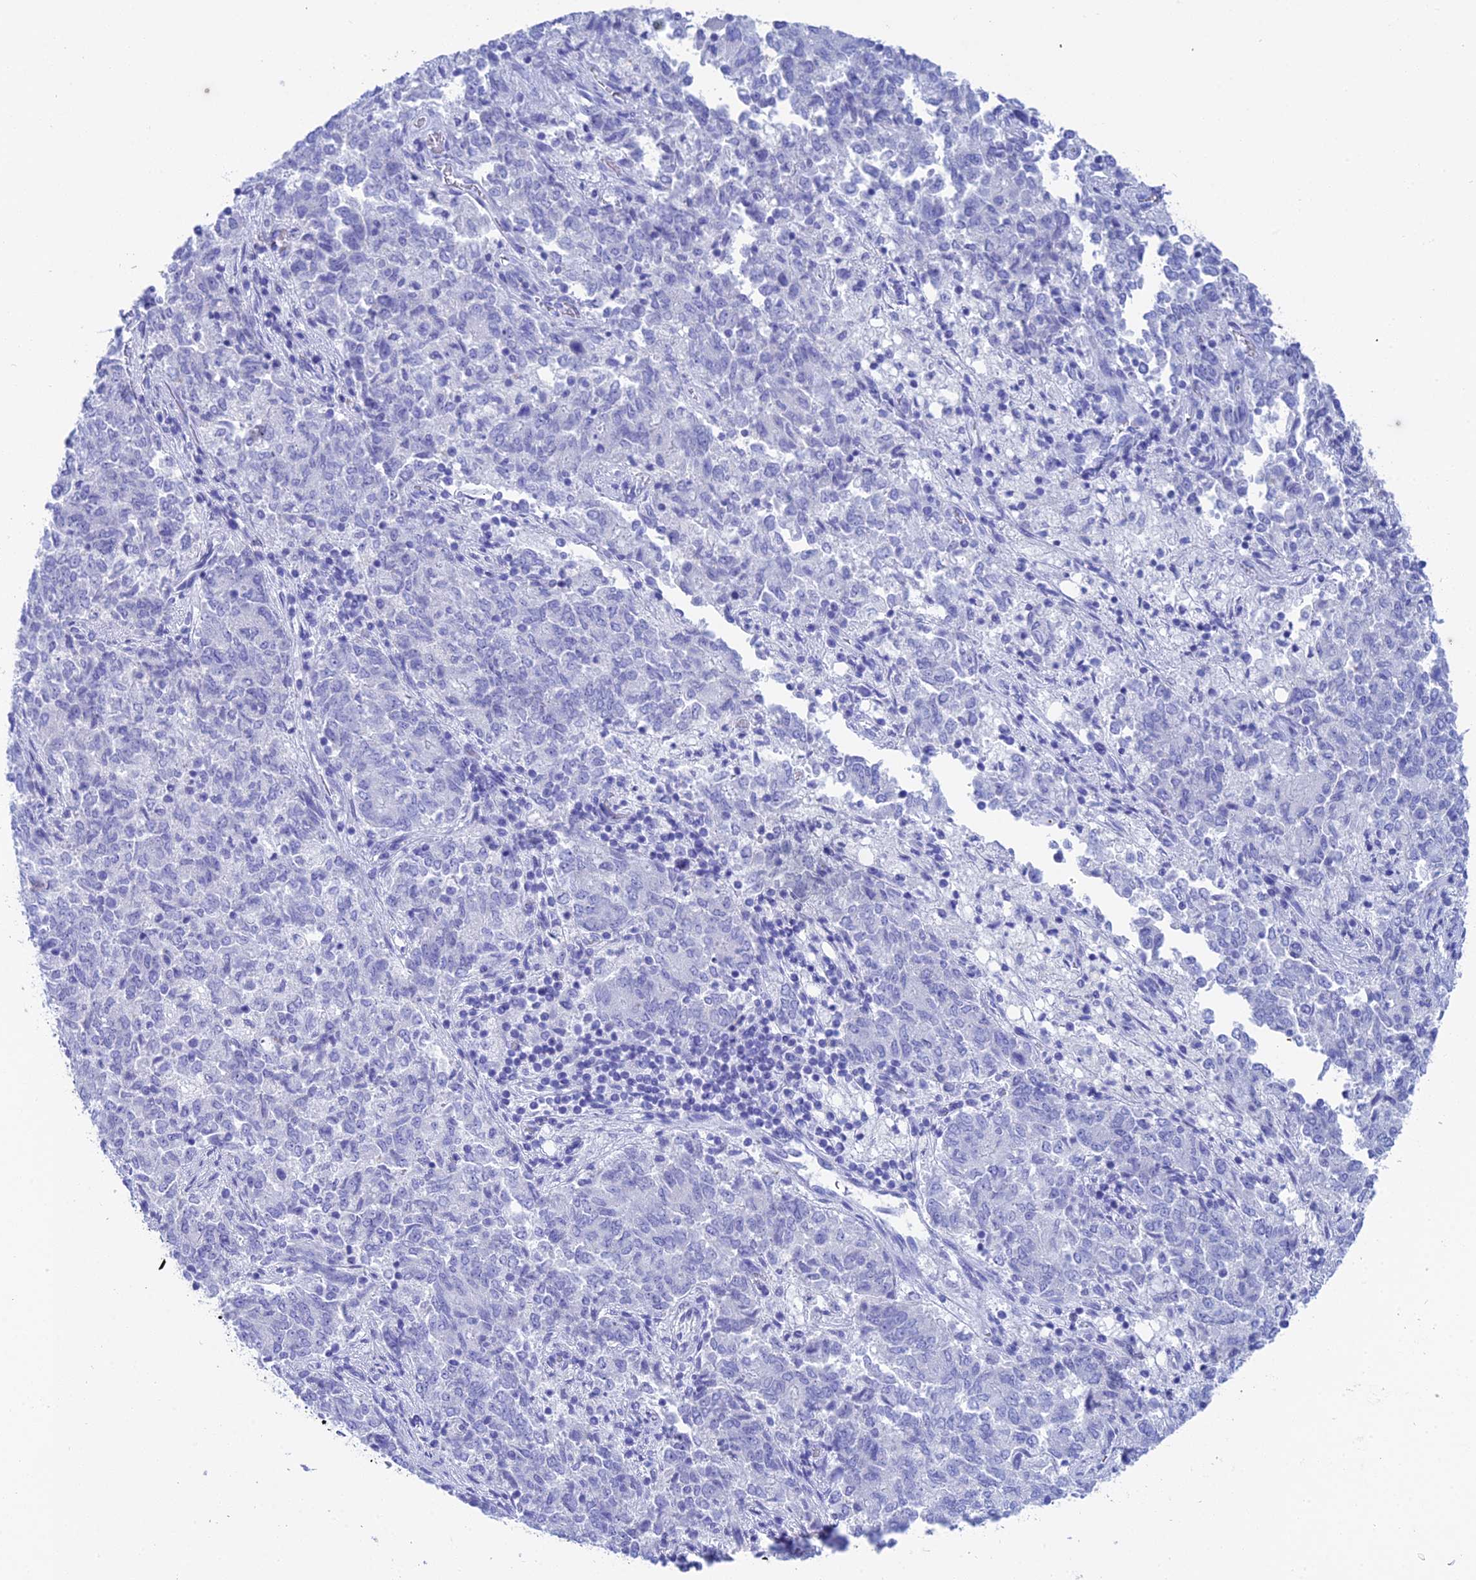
{"staining": {"intensity": "negative", "quantity": "none", "location": "none"}, "tissue": "endometrial cancer", "cell_type": "Tumor cells", "image_type": "cancer", "snomed": [{"axis": "morphology", "description": "Adenocarcinoma, NOS"}, {"axis": "topography", "description": "Endometrium"}], "caption": "This micrograph is of adenocarcinoma (endometrial) stained with immunohistochemistry (IHC) to label a protein in brown with the nuclei are counter-stained blue. There is no expression in tumor cells. Nuclei are stained in blue.", "gene": "REG1A", "patient": {"sex": "female", "age": 80}}